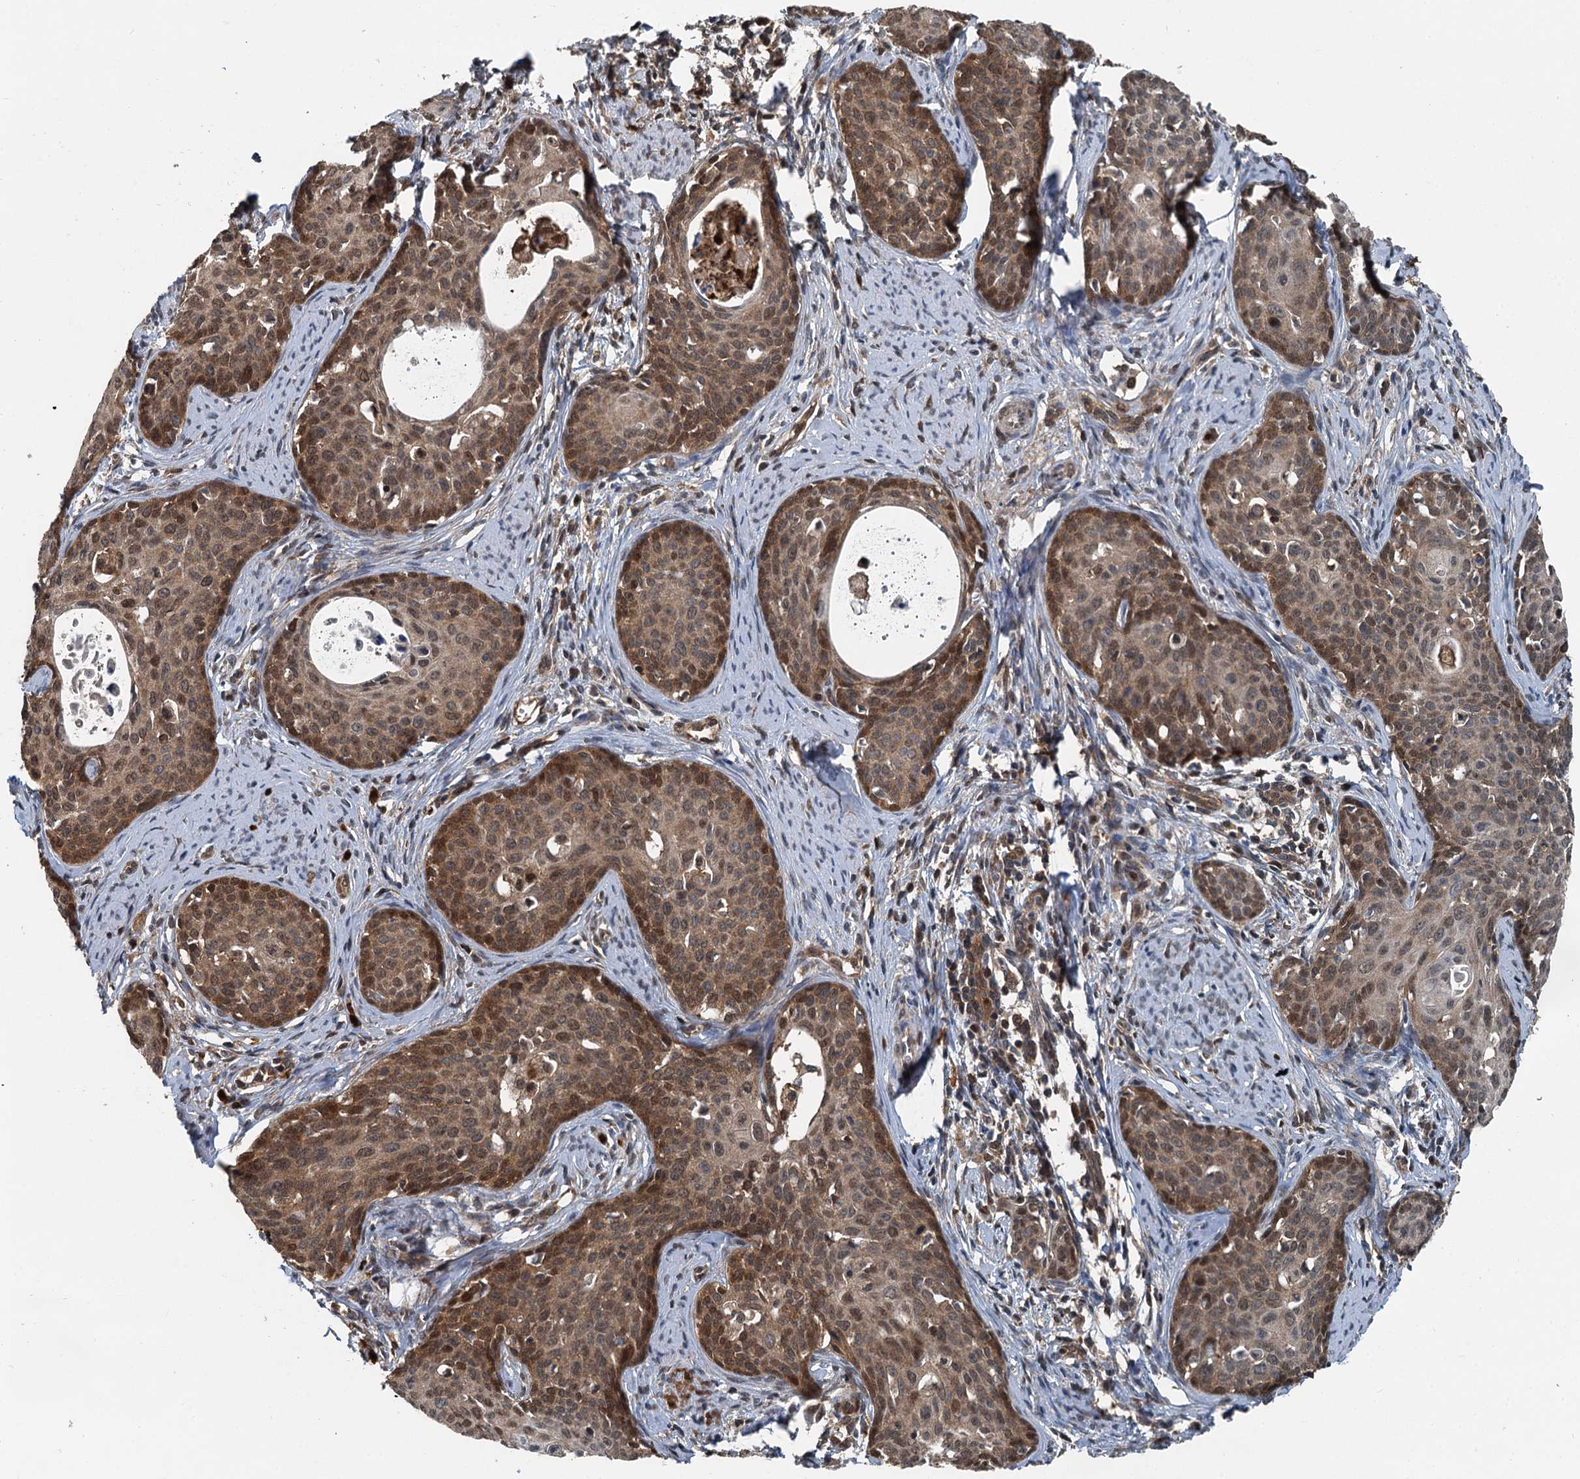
{"staining": {"intensity": "moderate", "quantity": ">75%", "location": "cytoplasmic/membranous,nuclear"}, "tissue": "cervical cancer", "cell_type": "Tumor cells", "image_type": "cancer", "snomed": [{"axis": "morphology", "description": "Squamous cell carcinoma, NOS"}, {"axis": "topography", "description": "Cervix"}], "caption": "A brown stain shows moderate cytoplasmic/membranous and nuclear expression of a protein in human cervical squamous cell carcinoma tumor cells.", "gene": "GPI", "patient": {"sex": "female", "age": 52}}